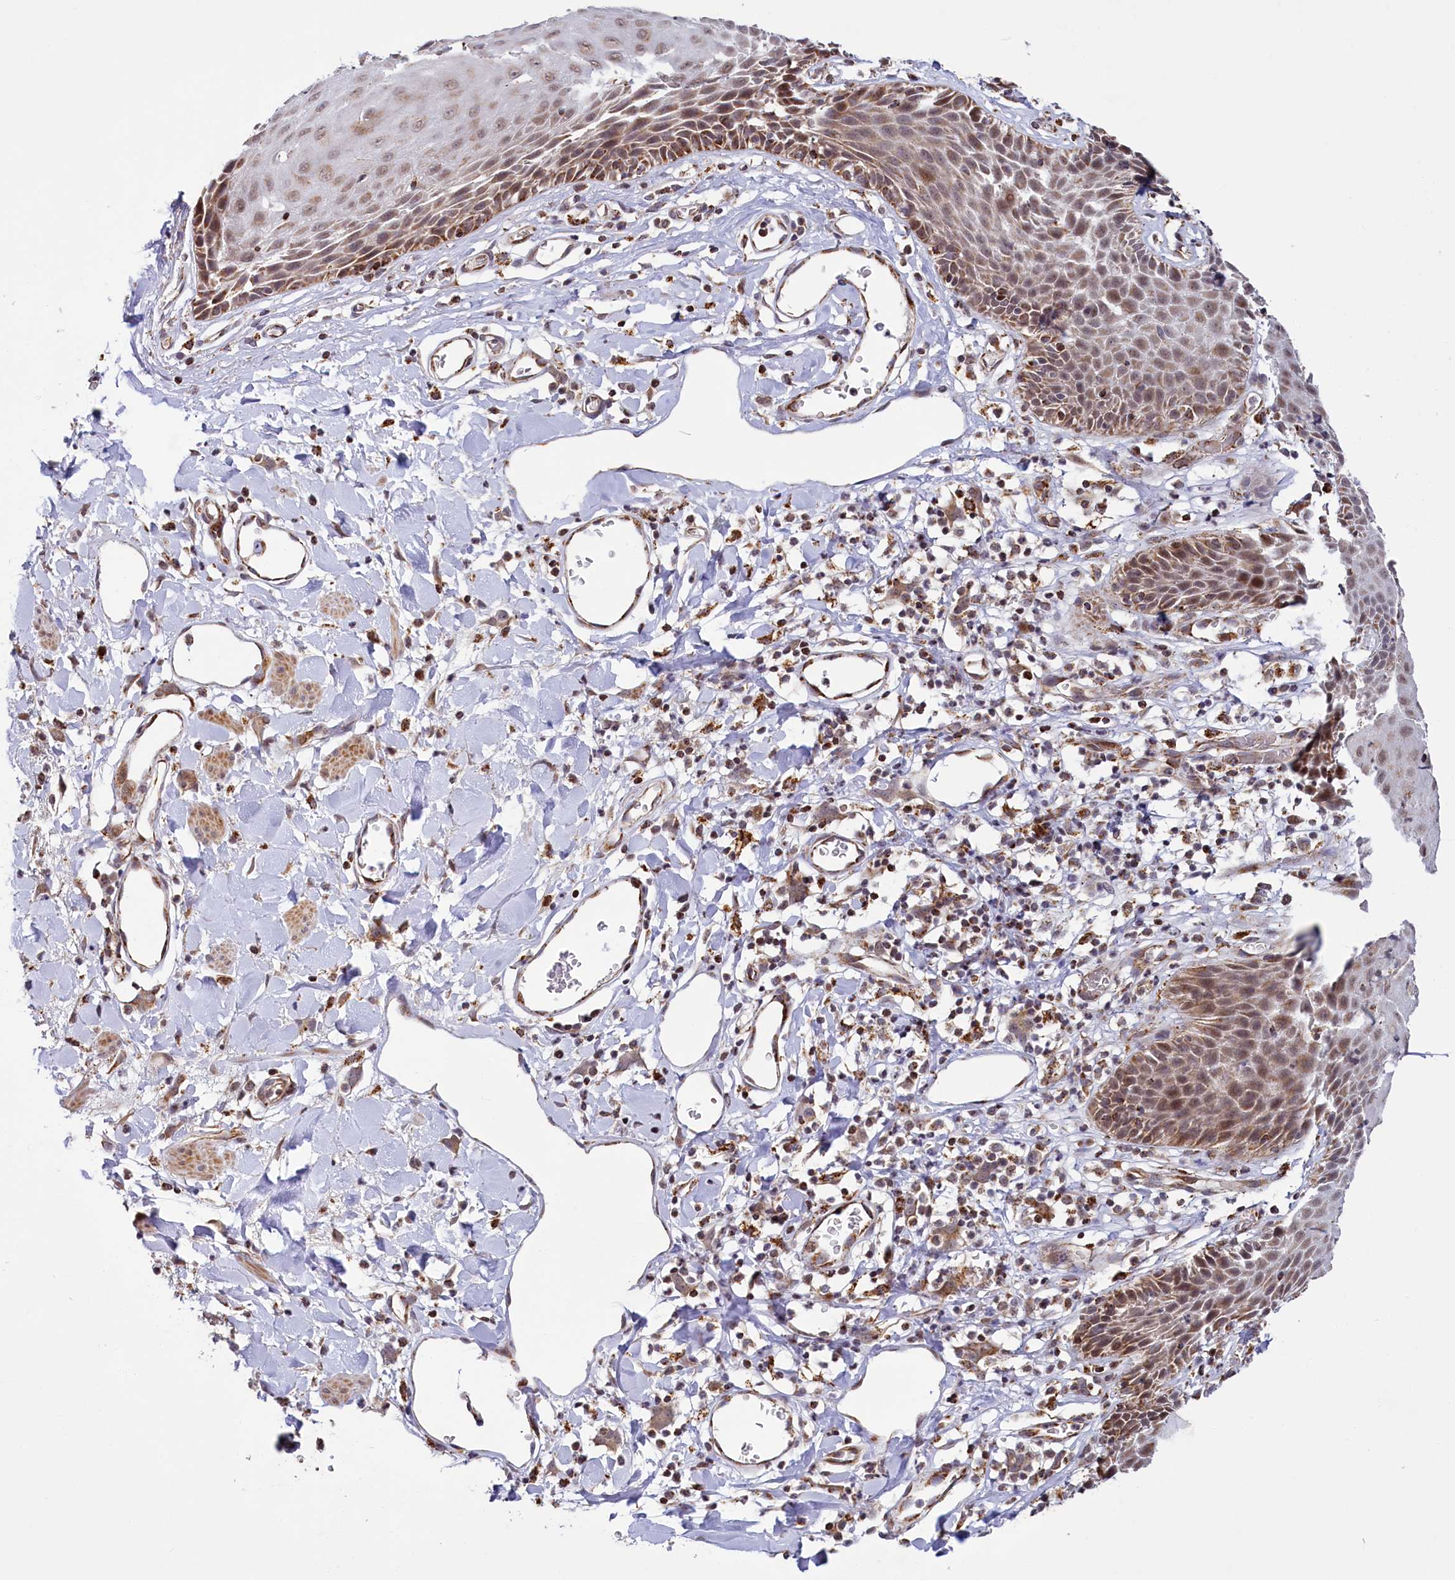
{"staining": {"intensity": "moderate", "quantity": ">75%", "location": "cytoplasmic/membranous"}, "tissue": "skin", "cell_type": "Epidermal cells", "image_type": "normal", "snomed": [{"axis": "morphology", "description": "Normal tissue, NOS"}, {"axis": "topography", "description": "Vulva"}], "caption": "IHC (DAB) staining of normal skin displays moderate cytoplasmic/membranous protein staining in approximately >75% of epidermal cells. Nuclei are stained in blue.", "gene": "DYNC2H1", "patient": {"sex": "female", "age": 68}}